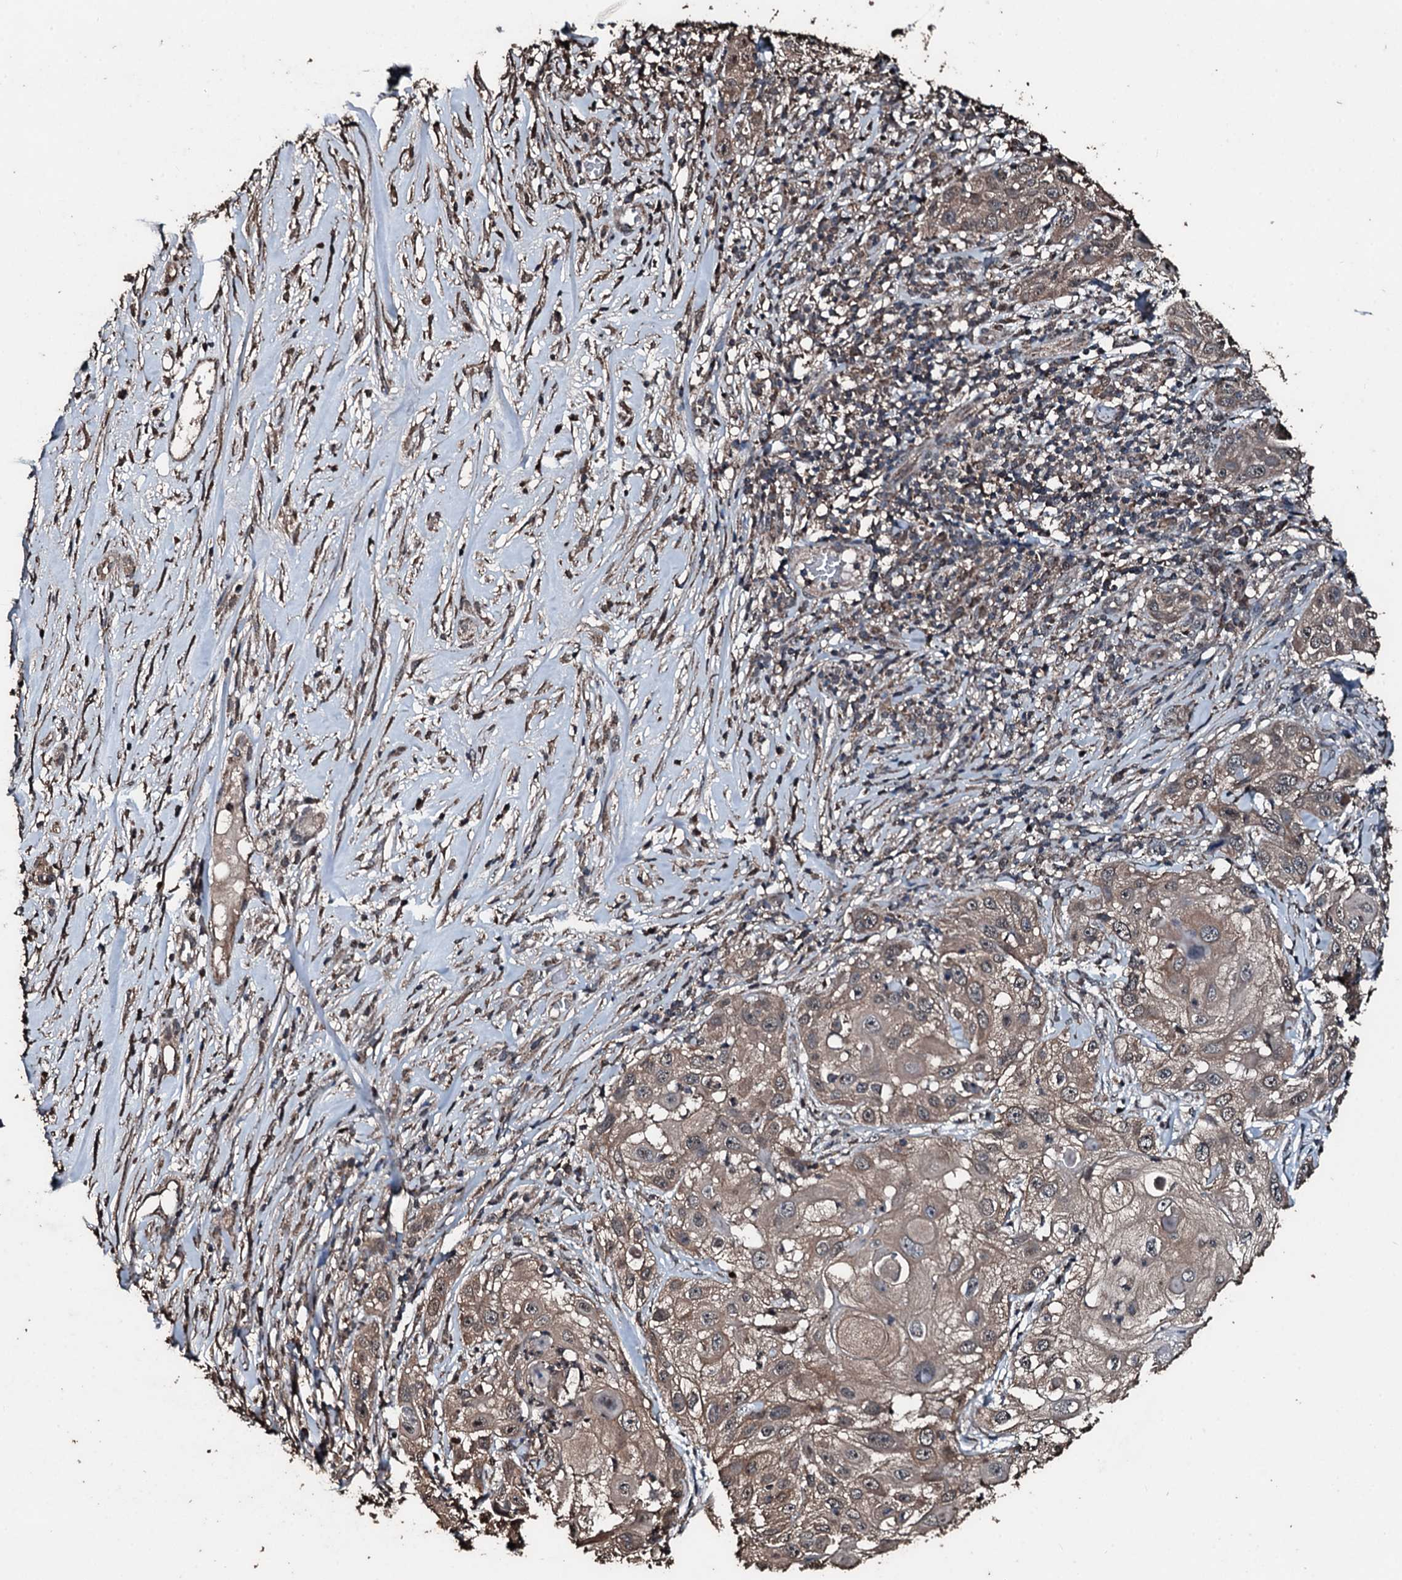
{"staining": {"intensity": "weak", "quantity": ">75%", "location": "cytoplasmic/membranous"}, "tissue": "skin cancer", "cell_type": "Tumor cells", "image_type": "cancer", "snomed": [{"axis": "morphology", "description": "Squamous cell carcinoma, NOS"}, {"axis": "topography", "description": "Skin"}], "caption": "Protein expression analysis of human skin cancer (squamous cell carcinoma) reveals weak cytoplasmic/membranous positivity in about >75% of tumor cells. (Stains: DAB (3,3'-diaminobenzidine) in brown, nuclei in blue, Microscopy: brightfield microscopy at high magnification).", "gene": "FAAP24", "patient": {"sex": "female", "age": 44}}